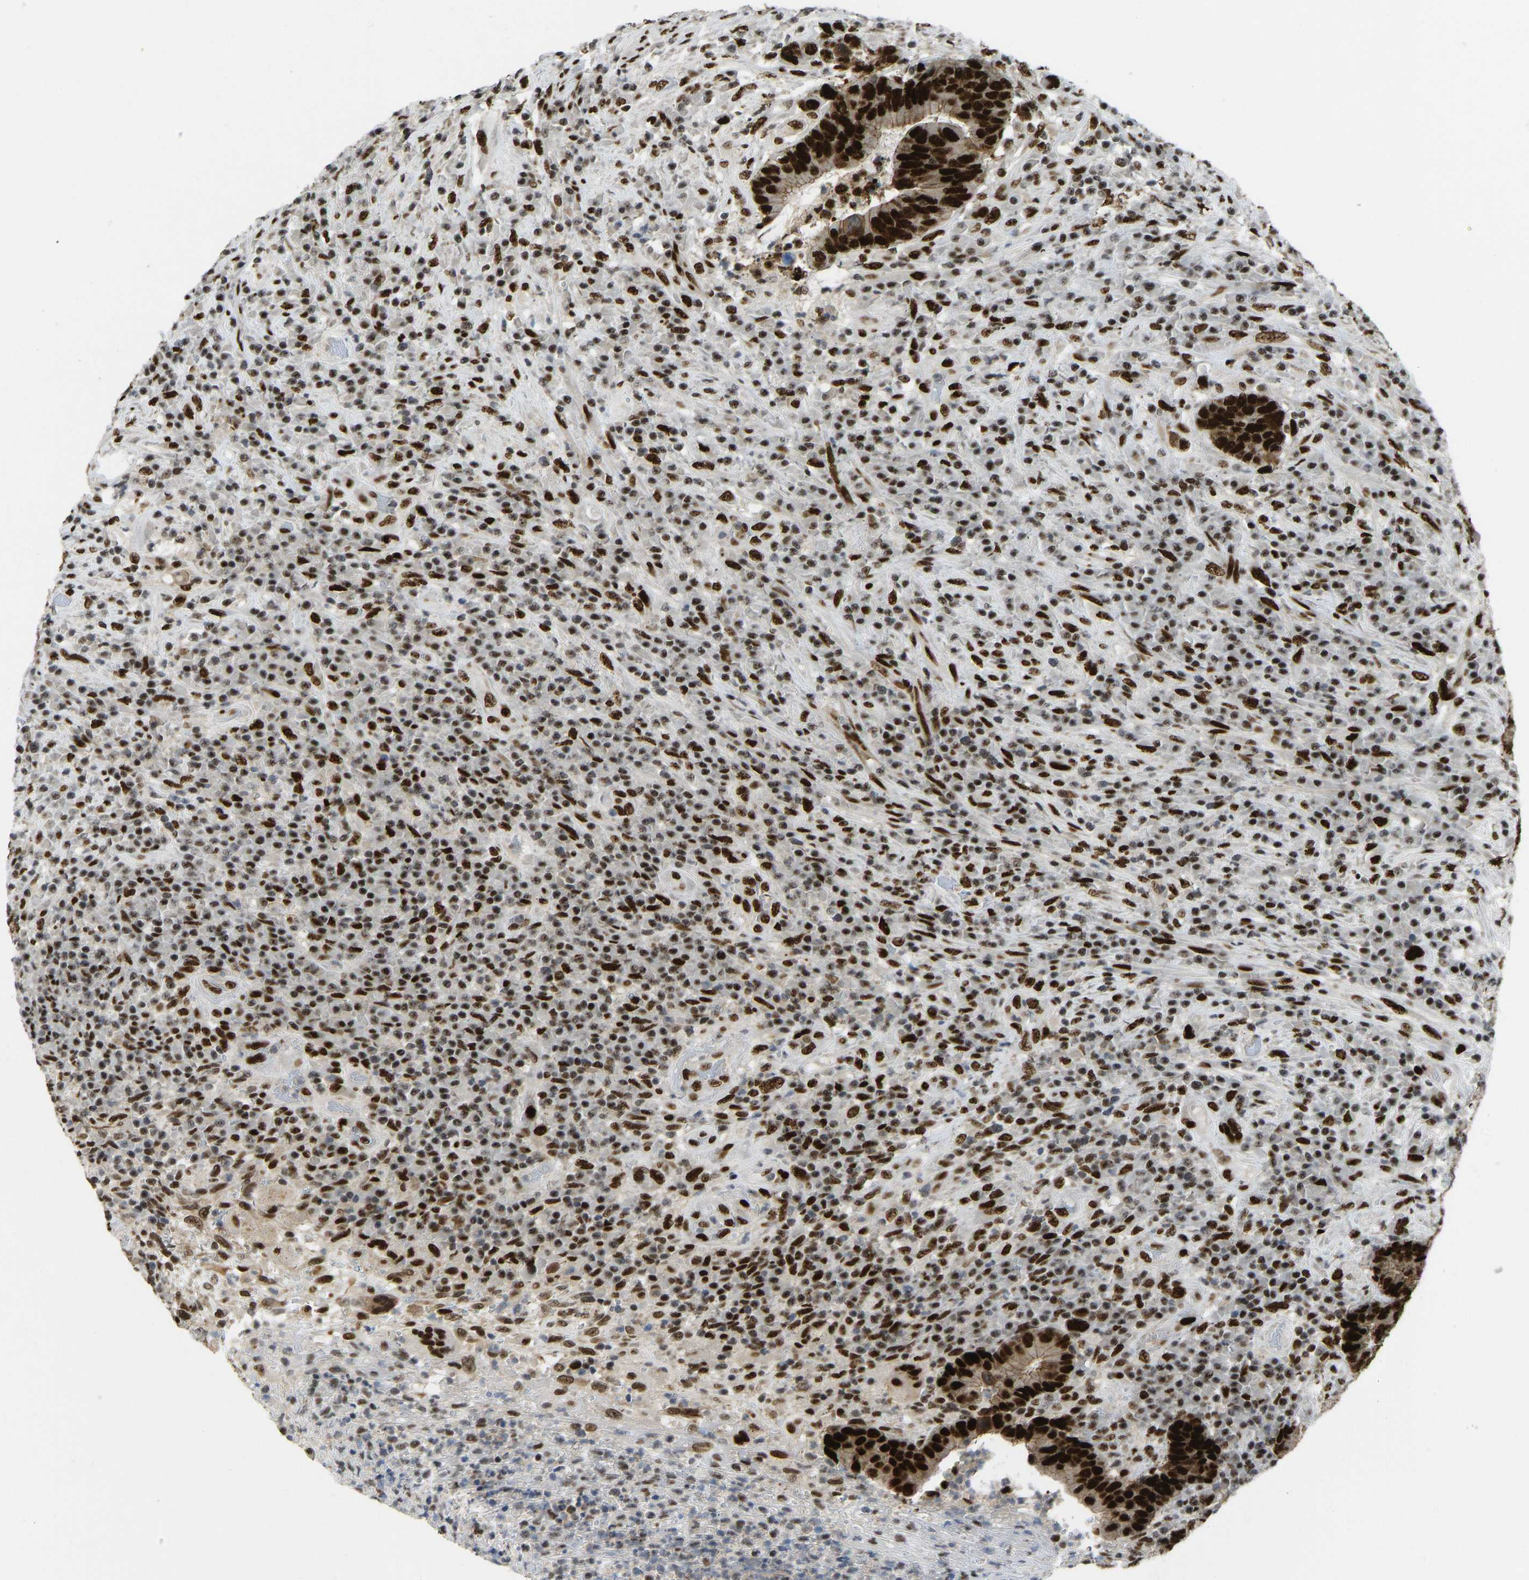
{"staining": {"intensity": "strong", "quantity": ">75%", "location": "cytoplasmic/membranous,nuclear"}, "tissue": "colorectal cancer", "cell_type": "Tumor cells", "image_type": "cancer", "snomed": [{"axis": "morphology", "description": "Adenocarcinoma, NOS"}, {"axis": "topography", "description": "Rectum"}], "caption": "Protein expression analysis of colorectal adenocarcinoma demonstrates strong cytoplasmic/membranous and nuclear staining in approximately >75% of tumor cells. The staining is performed using DAB brown chromogen to label protein expression. The nuclei are counter-stained blue using hematoxylin.", "gene": "FOXK1", "patient": {"sex": "female", "age": 89}}